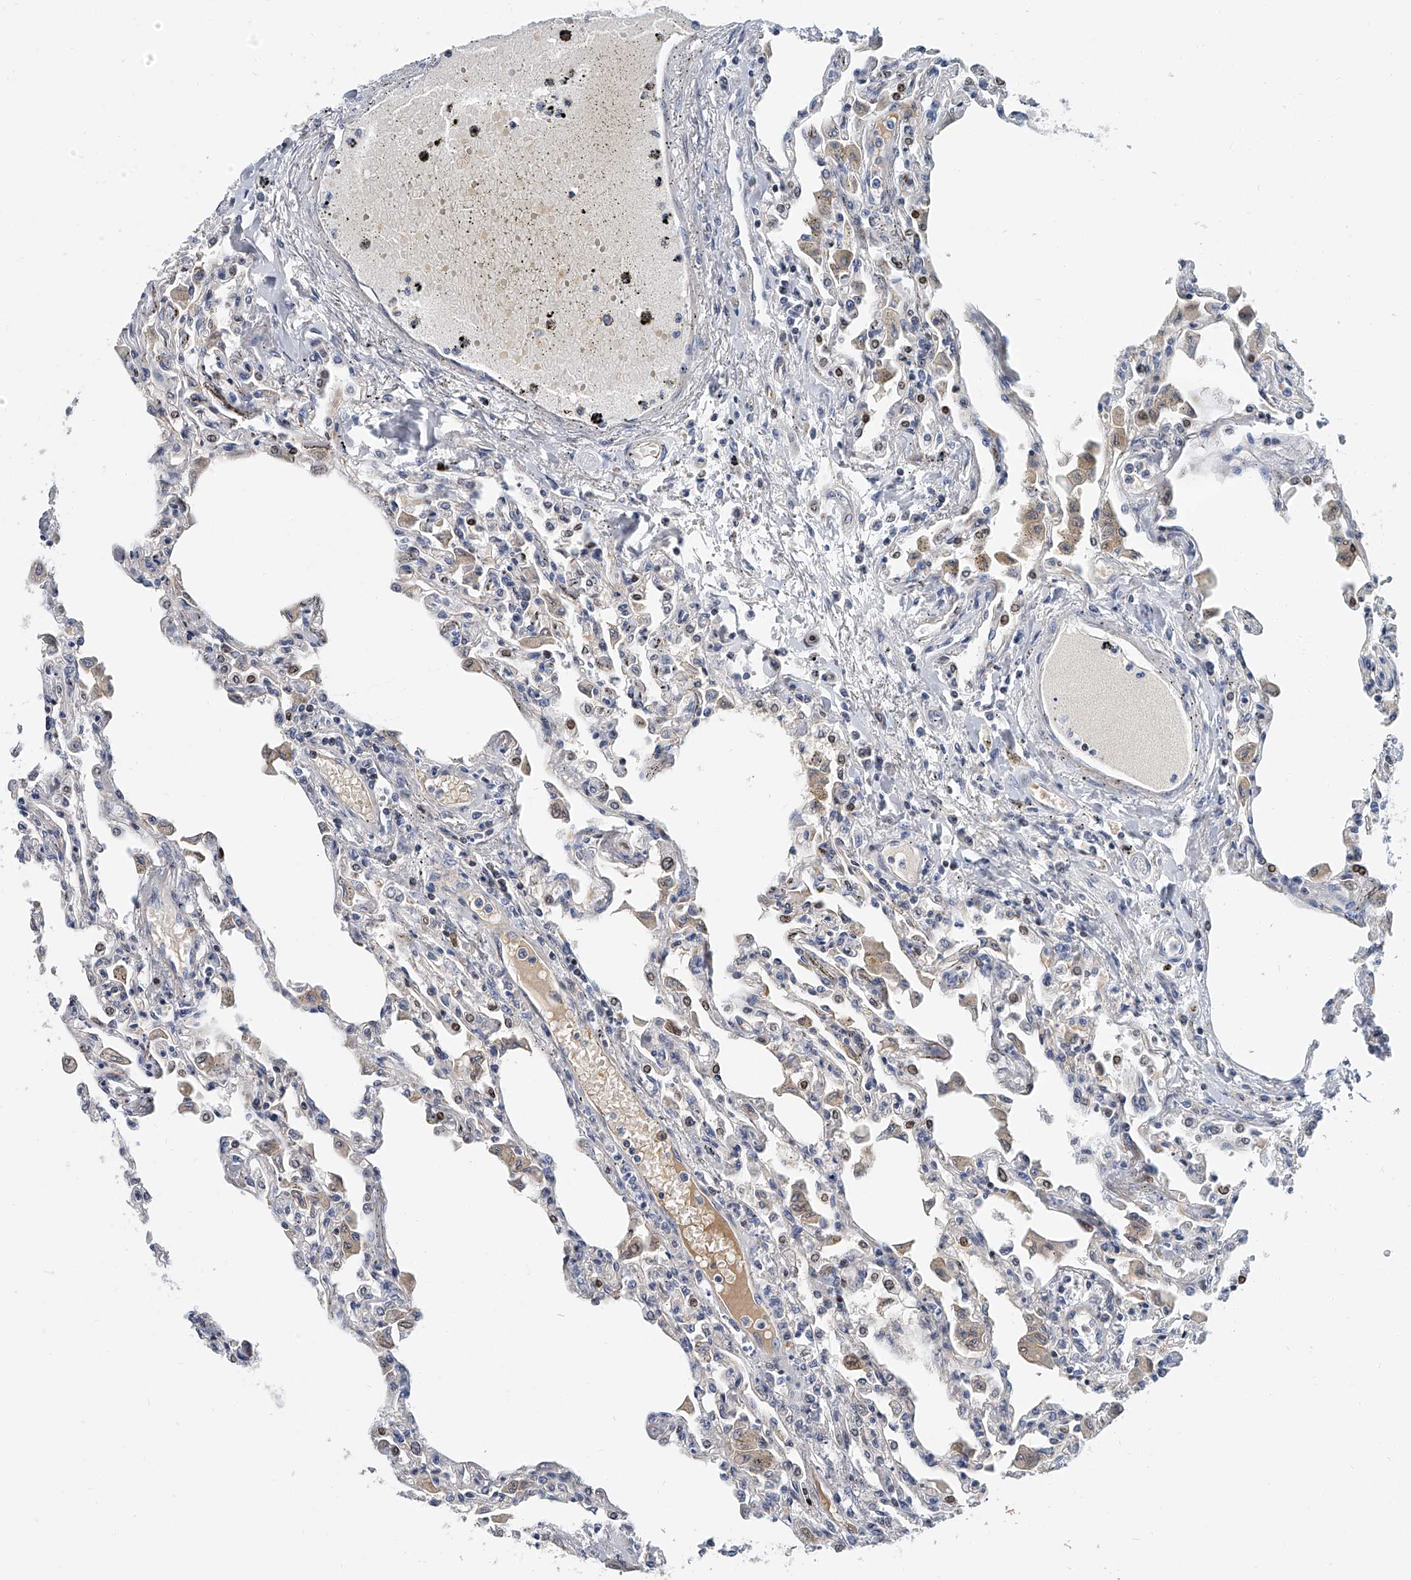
{"staining": {"intensity": "moderate", "quantity": "<25%", "location": "cytoplasmic/membranous"}, "tissue": "lung", "cell_type": "Alveolar cells", "image_type": "normal", "snomed": [{"axis": "morphology", "description": "Normal tissue, NOS"}, {"axis": "topography", "description": "Bronchus"}, {"axis": "topography", "description": "Lung"}], "caption": "An immunohistochemistry (IHC) image of unremarkable tissue is shown. Protein staining in brown shows moderate cytoplasmic/membranous positivity in lung within alveolar cells. (brown staining indicates protein expression, while blue staining denotes nuclei).", "gene": "KIRREL1", "patient": {"sex": "female", "age": 49}}